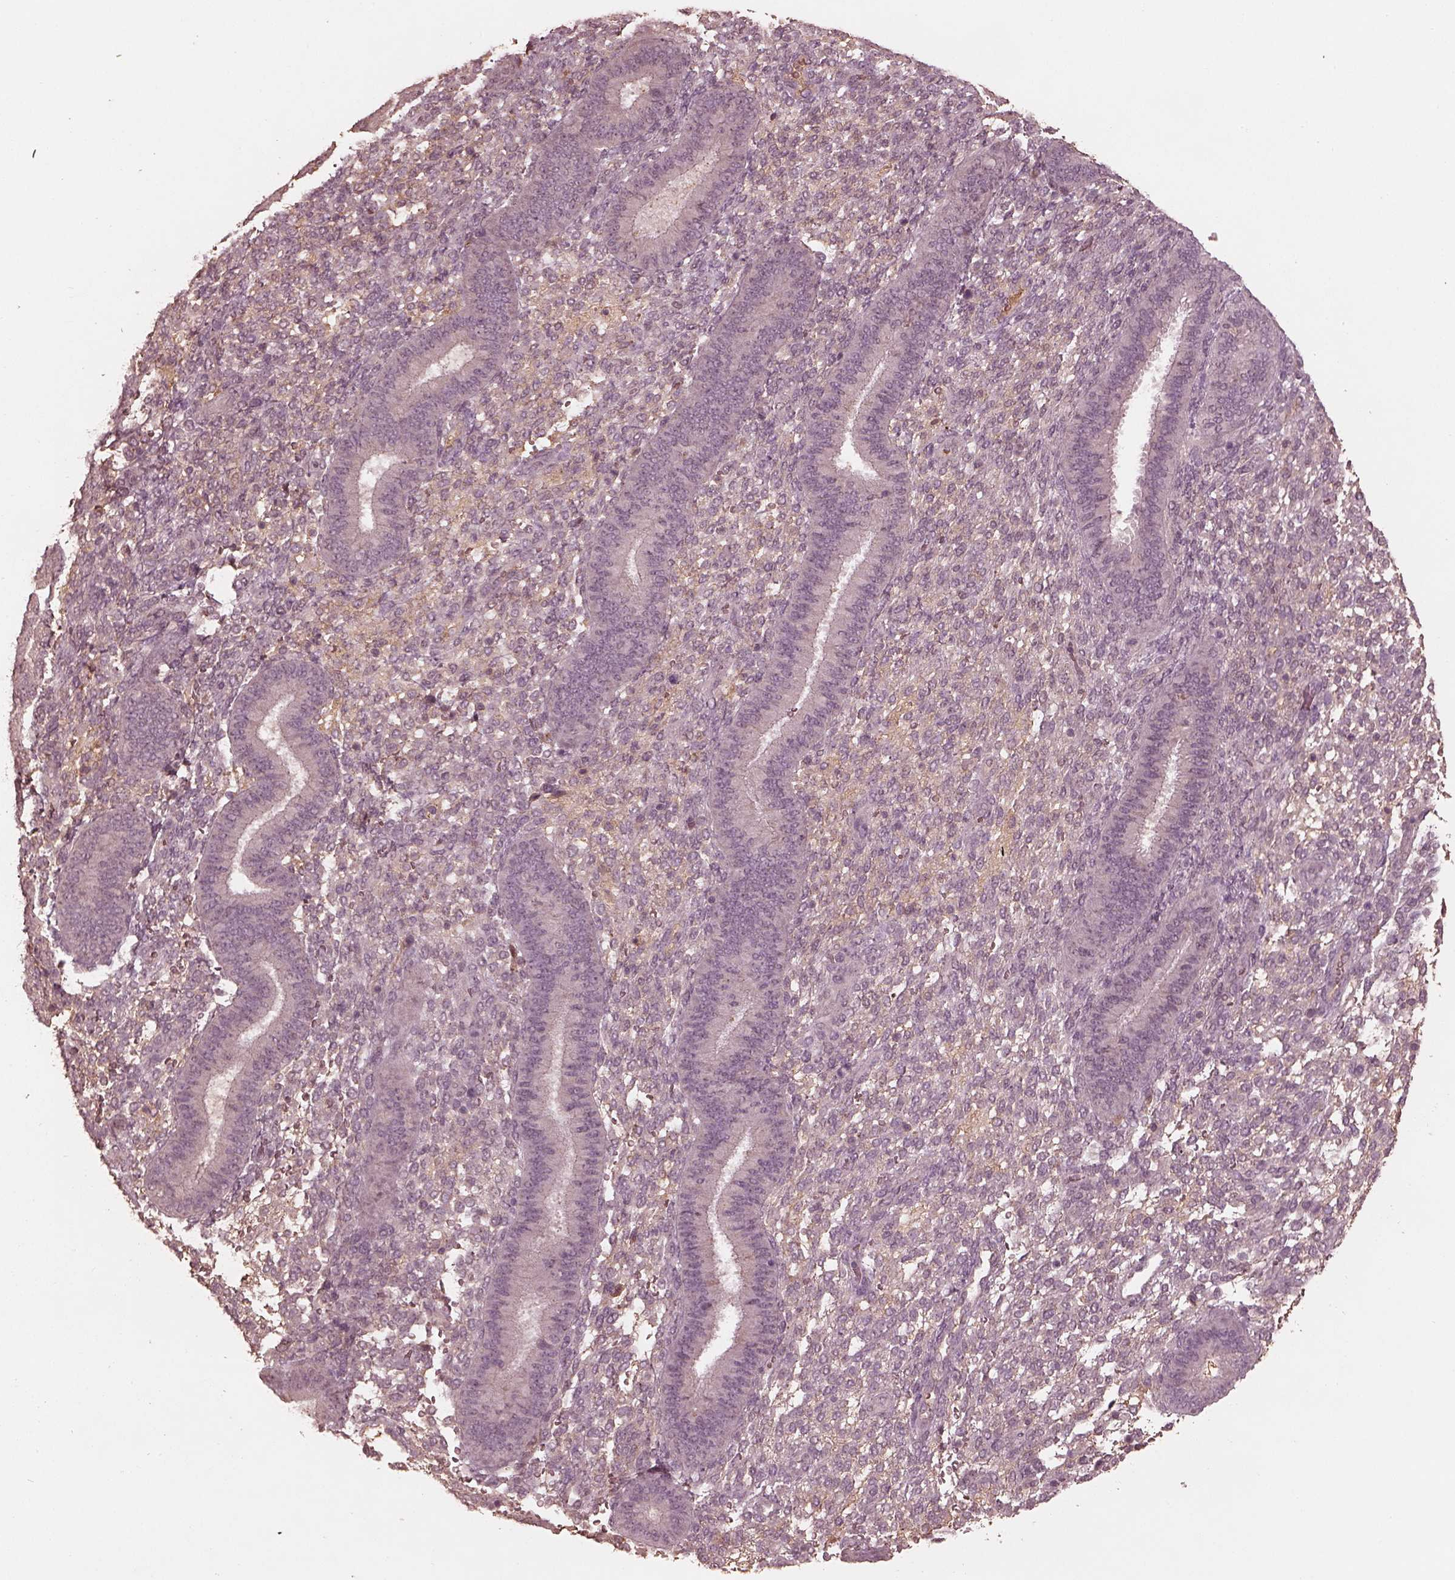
{"staining": {"intensity": "negative", "quantity": "none", "location": "none"}, "tissue": "endometrium", "cell_type": "Cells in endometrial stroma", "image_type": "normal", "snomed": [{"axis": "morphology", "description": "Normal tissue, NOS"}, {"axis": "topography", "description": "Endometrium"}], "caption": "An image of endometrium stained for a protein demonstrates no brown staining in cells in endometrial stroma. (DAB (3,3'-diaminobenzidine) immunohistochemistry visualized using brightfield microscopy, high magnification).", "gene": "CALR3", "patient": {"sex": "female", "age": 39}}